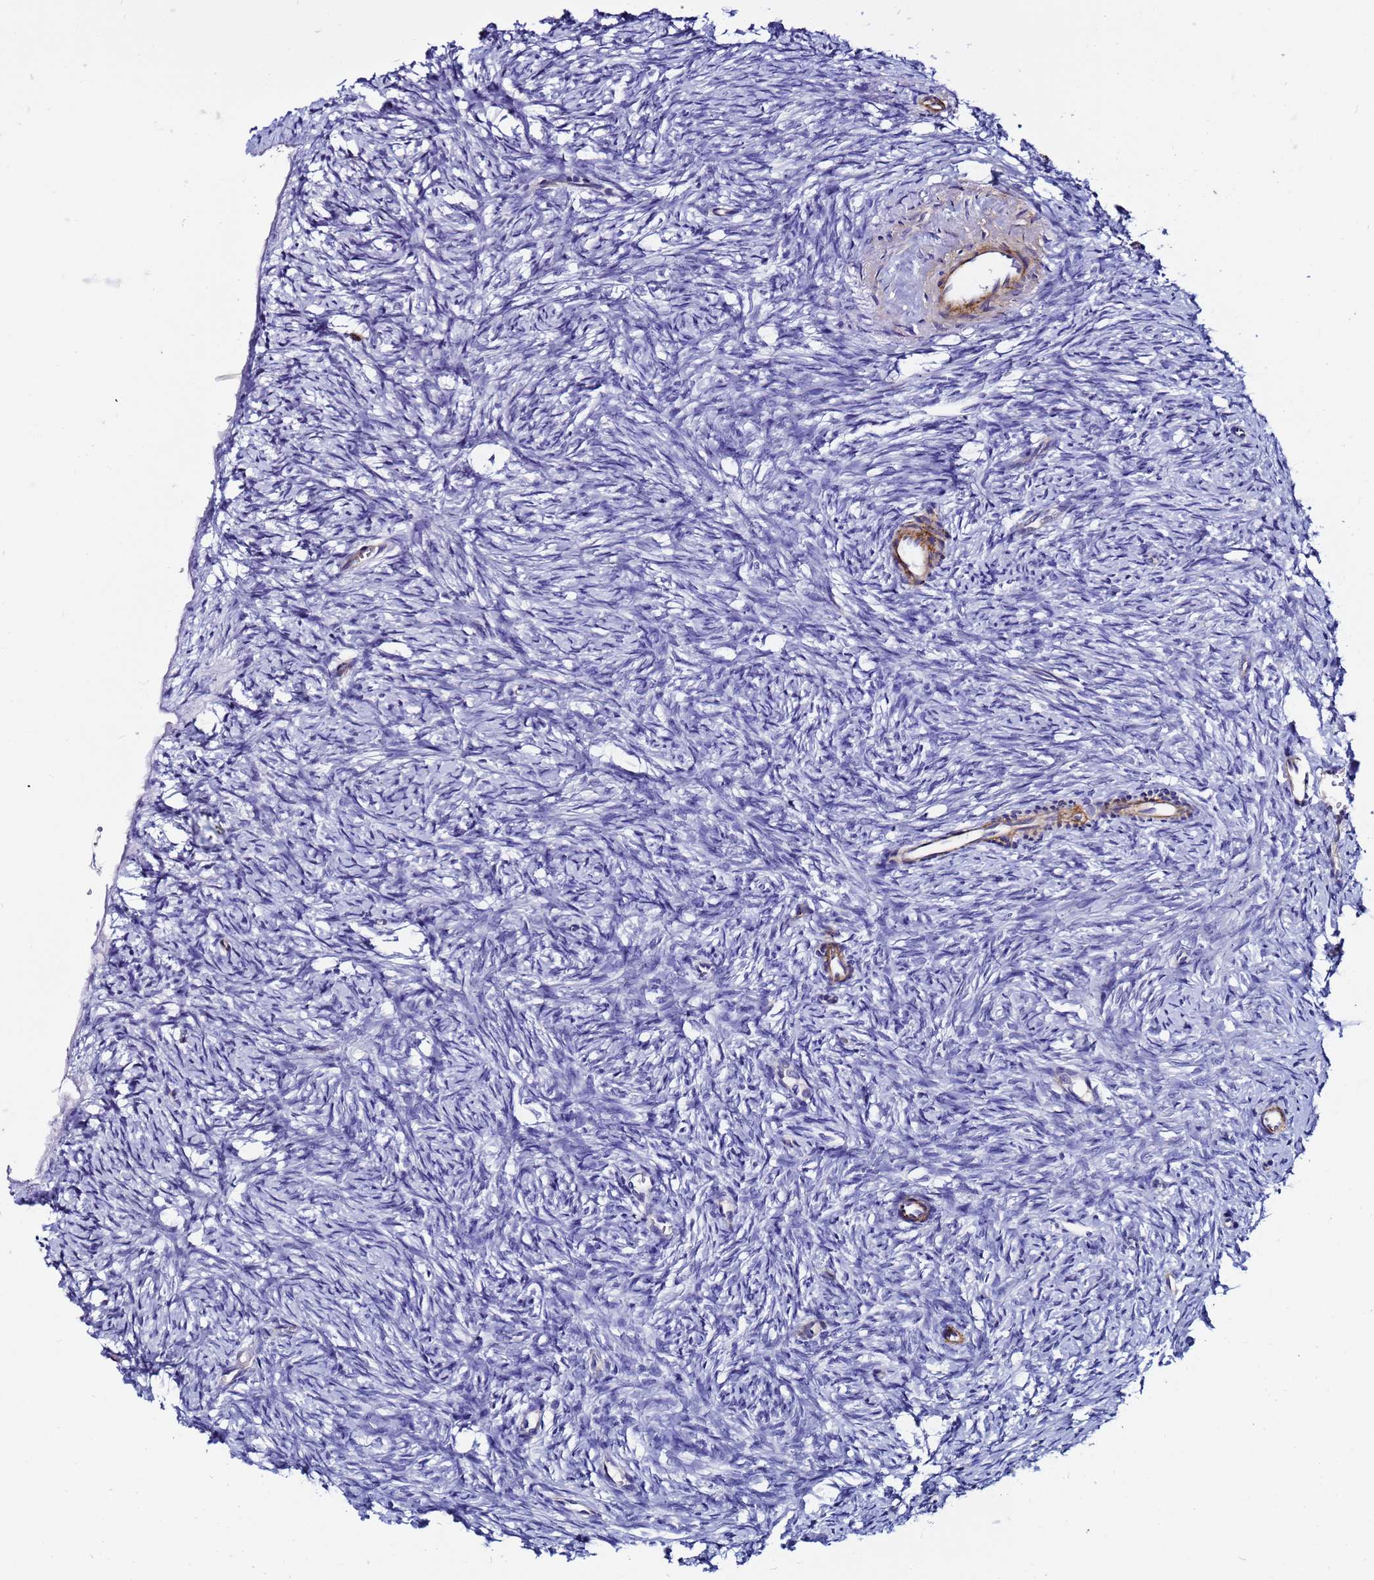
{"staining": {"intensity": "negative", "quantity": "none", "location": "none"}, "tissue": "ovary", "cell_type": "Ovarian stroma cells", "image_type": "normal", "snomed": [{"axis": "morphology", "description": "Normal tissue, NOS"}, {"axis": "topography", "description": "Ovary"}], "caption": "Immunohistochemical staining of unremarkable human ovary shows no significant positivity in ovarian stroma cells.", "gene": "DEFB104A", "patient": {"sex": "female", "age": 51}}